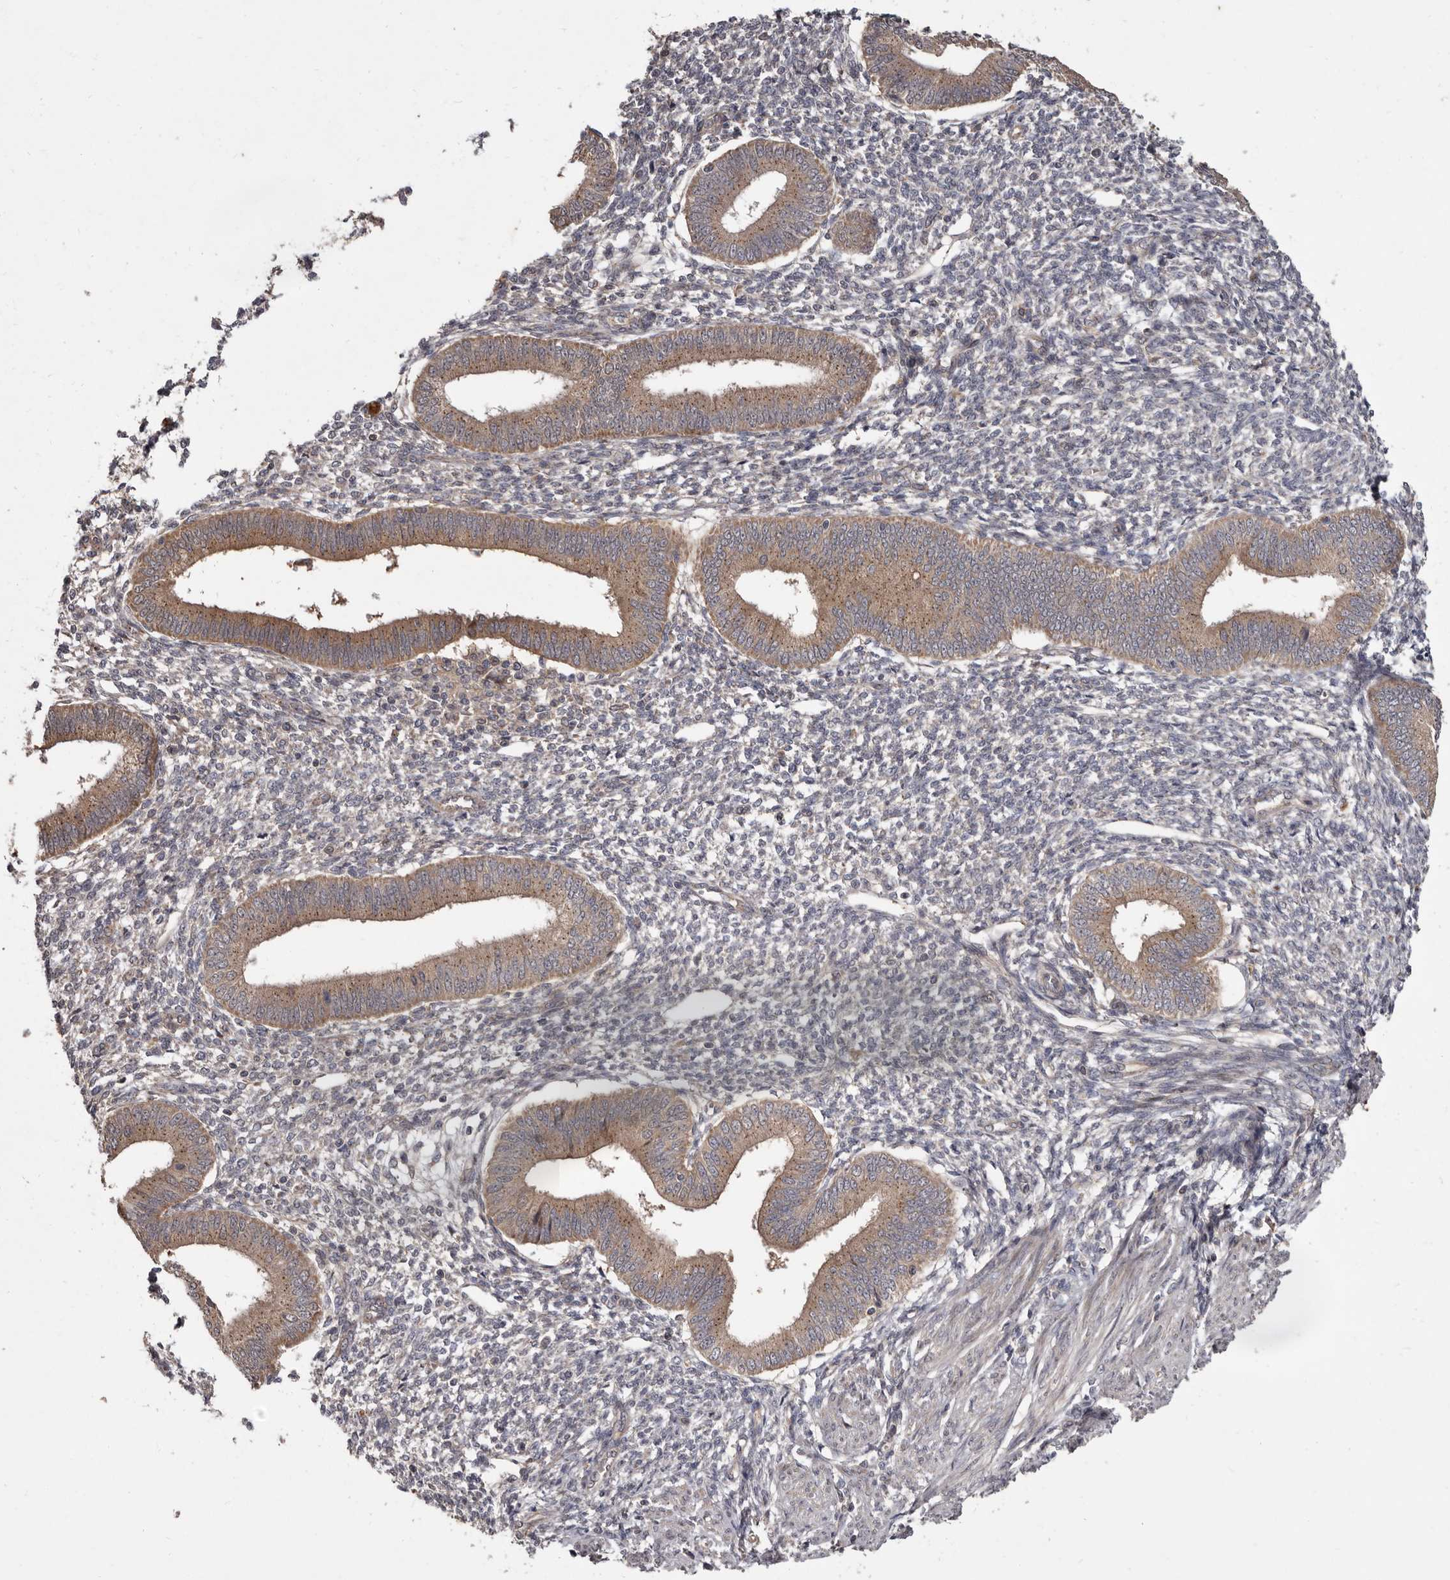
{"staining": {"intensity": "moderate", "quantity": "<25%", "location": "cytoplasmic/membranous"}, "tissue": "endometrium", "cell_type": "Cells in endometrial stroma", "image_type": "normal", "snomed": [{"axis": "morphology", "description": "Normal tissue, NOS"}, {"axis": "topography", "description": "Endometrium"}], "caption": "Immunohistochemical staining of unremarkable human endometrium displays low levels of moderate cytoplasmic/membranous positivity in approximately <25% of cells in endometrial stroma. (brown staining indicates protein expression, while blue staining denotes nuclei).", "gene": "FLAD1", "patient": {"sex": "female", "age": 46}}